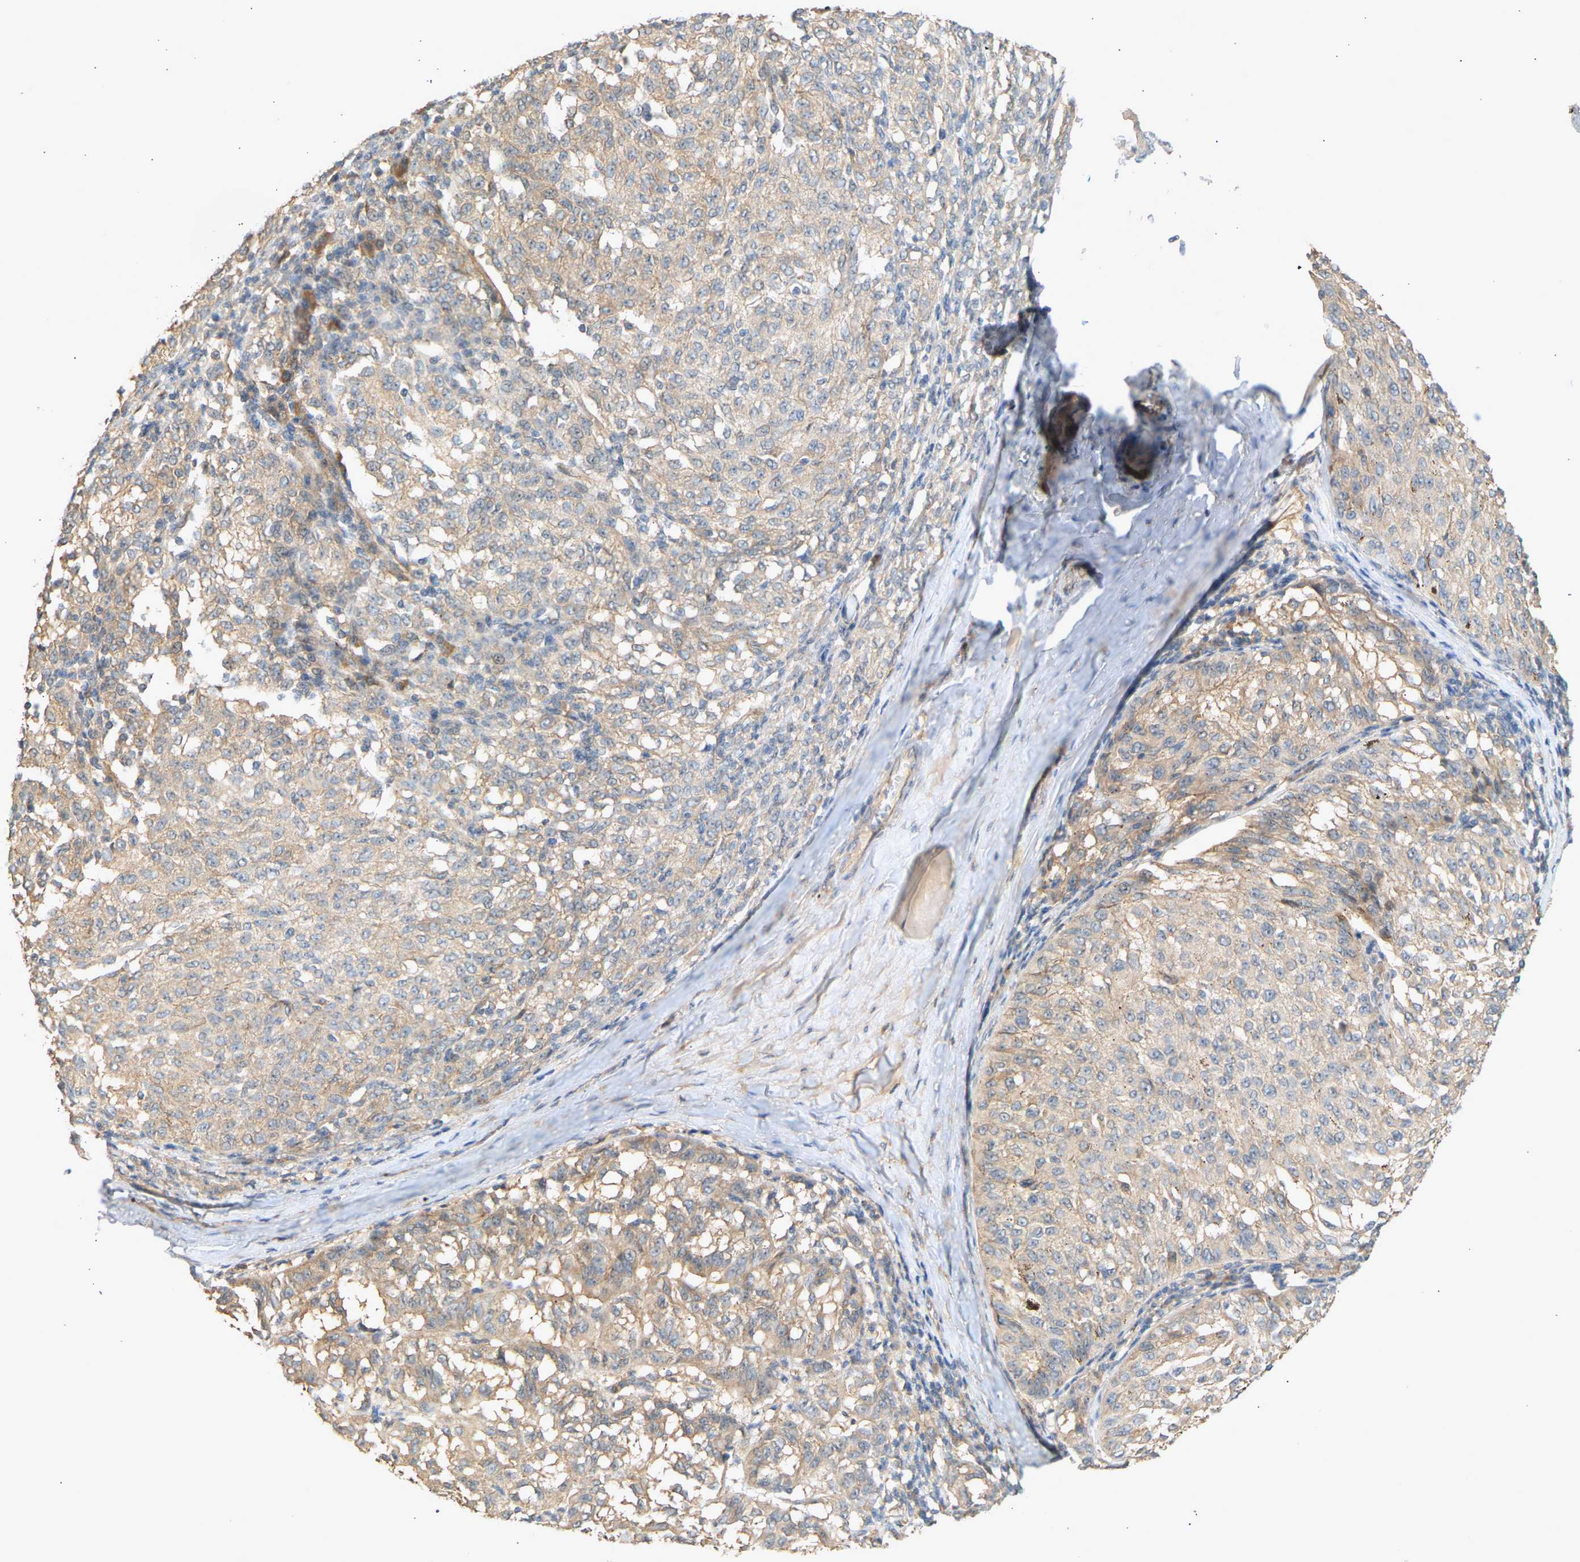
{"staining": {"intensity": "weak", "quantity": "25%-75%", "location": "cytoplasmic/membranous"}, "tissue": "melanoma", "cell_type": "Tumor cells", "image_type": "cancer", "snomed": [{"axis": "morphology", "description": "Malignant melanoma, NOS"}, {"axis": "topography", "description": "Skin"}], "caption": "A low amount of weak cytoplasmic/membranous staining is appreciated in about 25%-75% of tumor cells in malignant melanoma tissue.", "gene": "RGL1", "patient": {"sex": "female", "age": 72}}